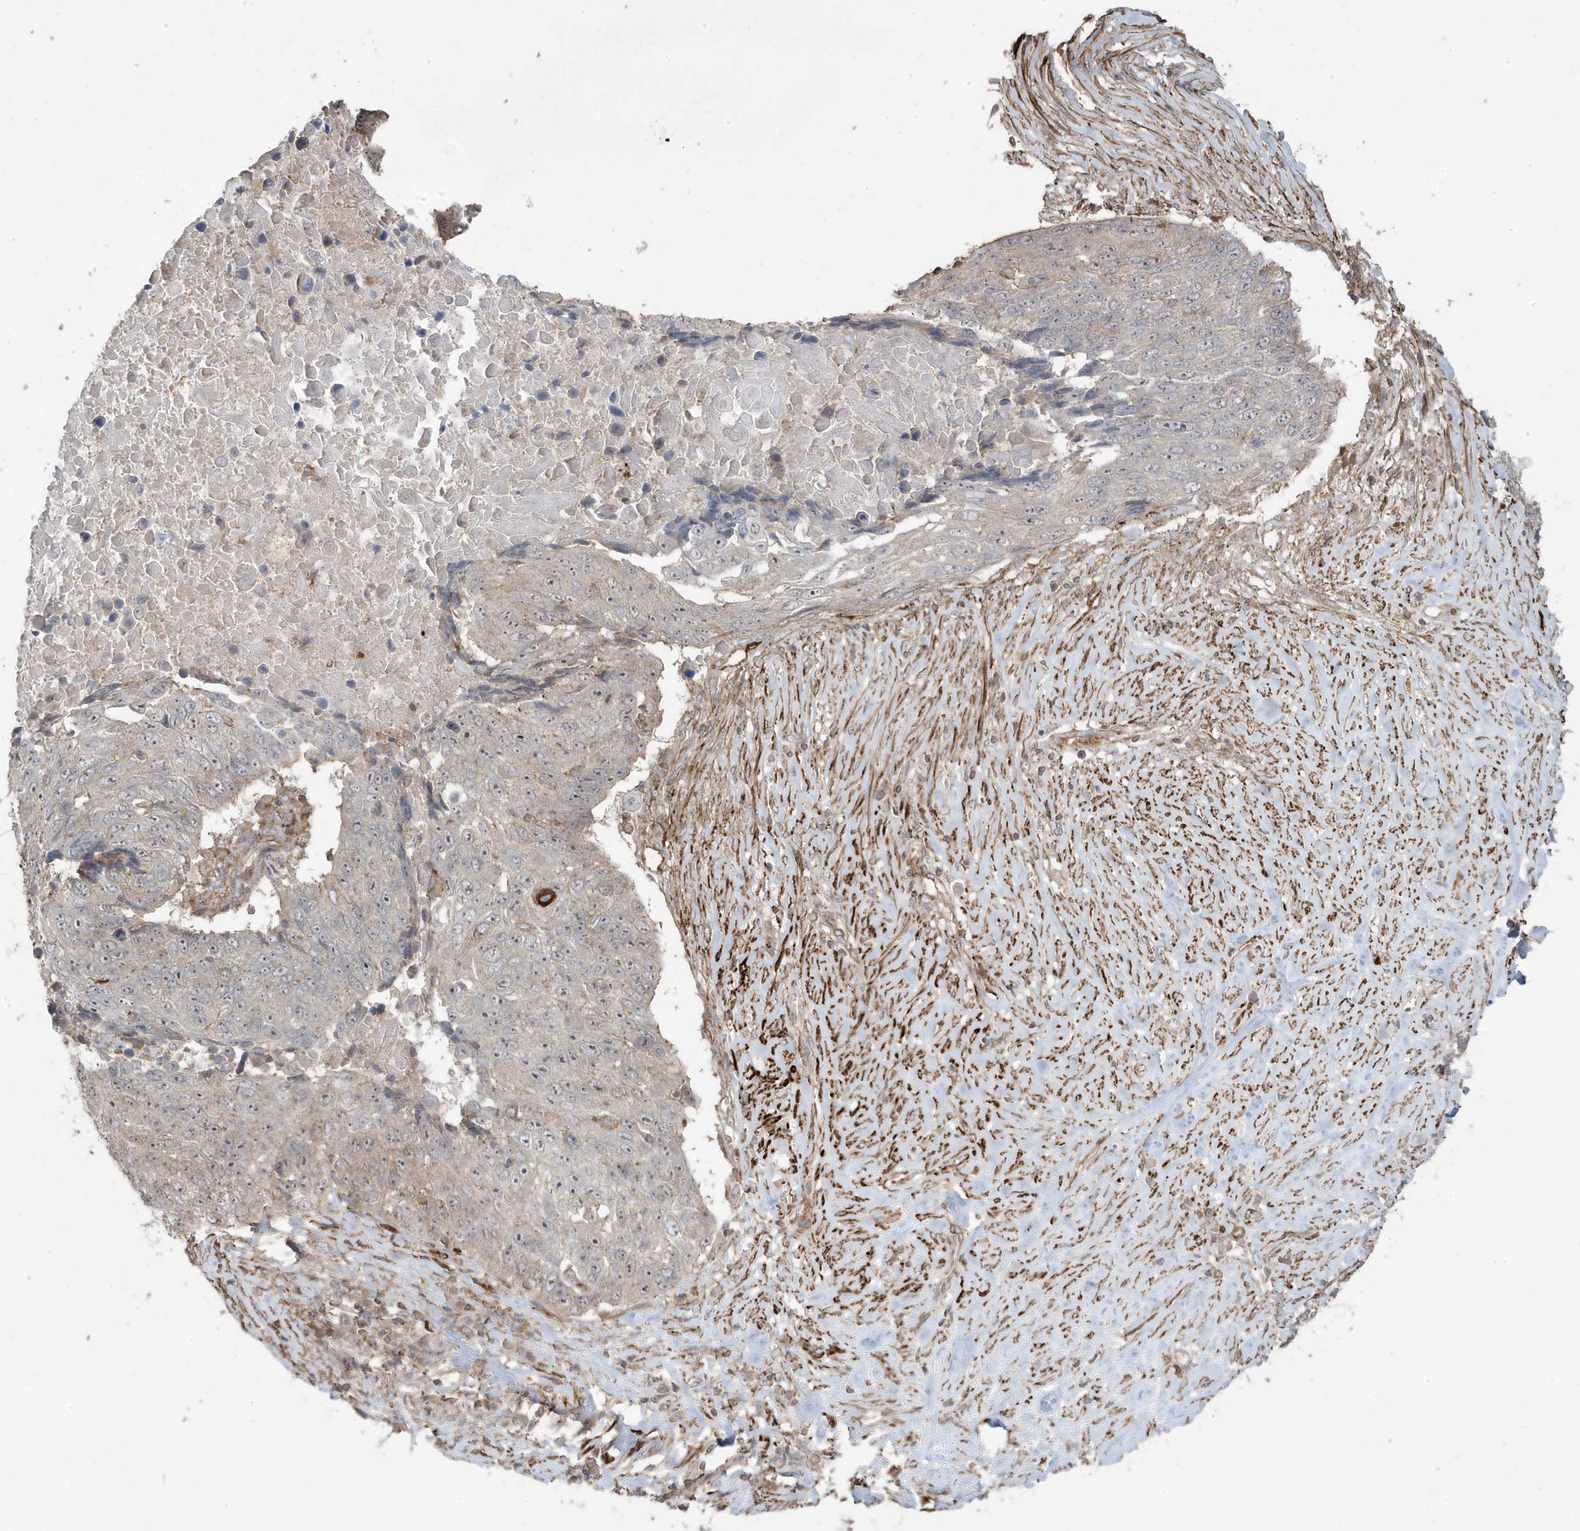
{"staining": {"intensity": "moderate", "quantity": "<25%", "location": "cytoplasmic/membranous,nuclear"}, "tissue": "lung cancer", "cell_type": "Tumor cells", "image_type": "cancer", "snomed": [{"axis": "morphology", "description": "Squamous cell carcinoma, NOS"}, {"axis": "topography", "description": "Lung"}], "caption": "Immunohistochemical staining of squamous cell carcinoma (lung) reveals low levels of moderate cytoplasmic/membranous and nuclear staining in about <25% of tumor cells. Using DAB (brown) and hematoxylin (blue) stains, captured at high magnification using brightfield microscopy.", "gene": "CETN3", "patient": {"sex": "male", "age": 66}}